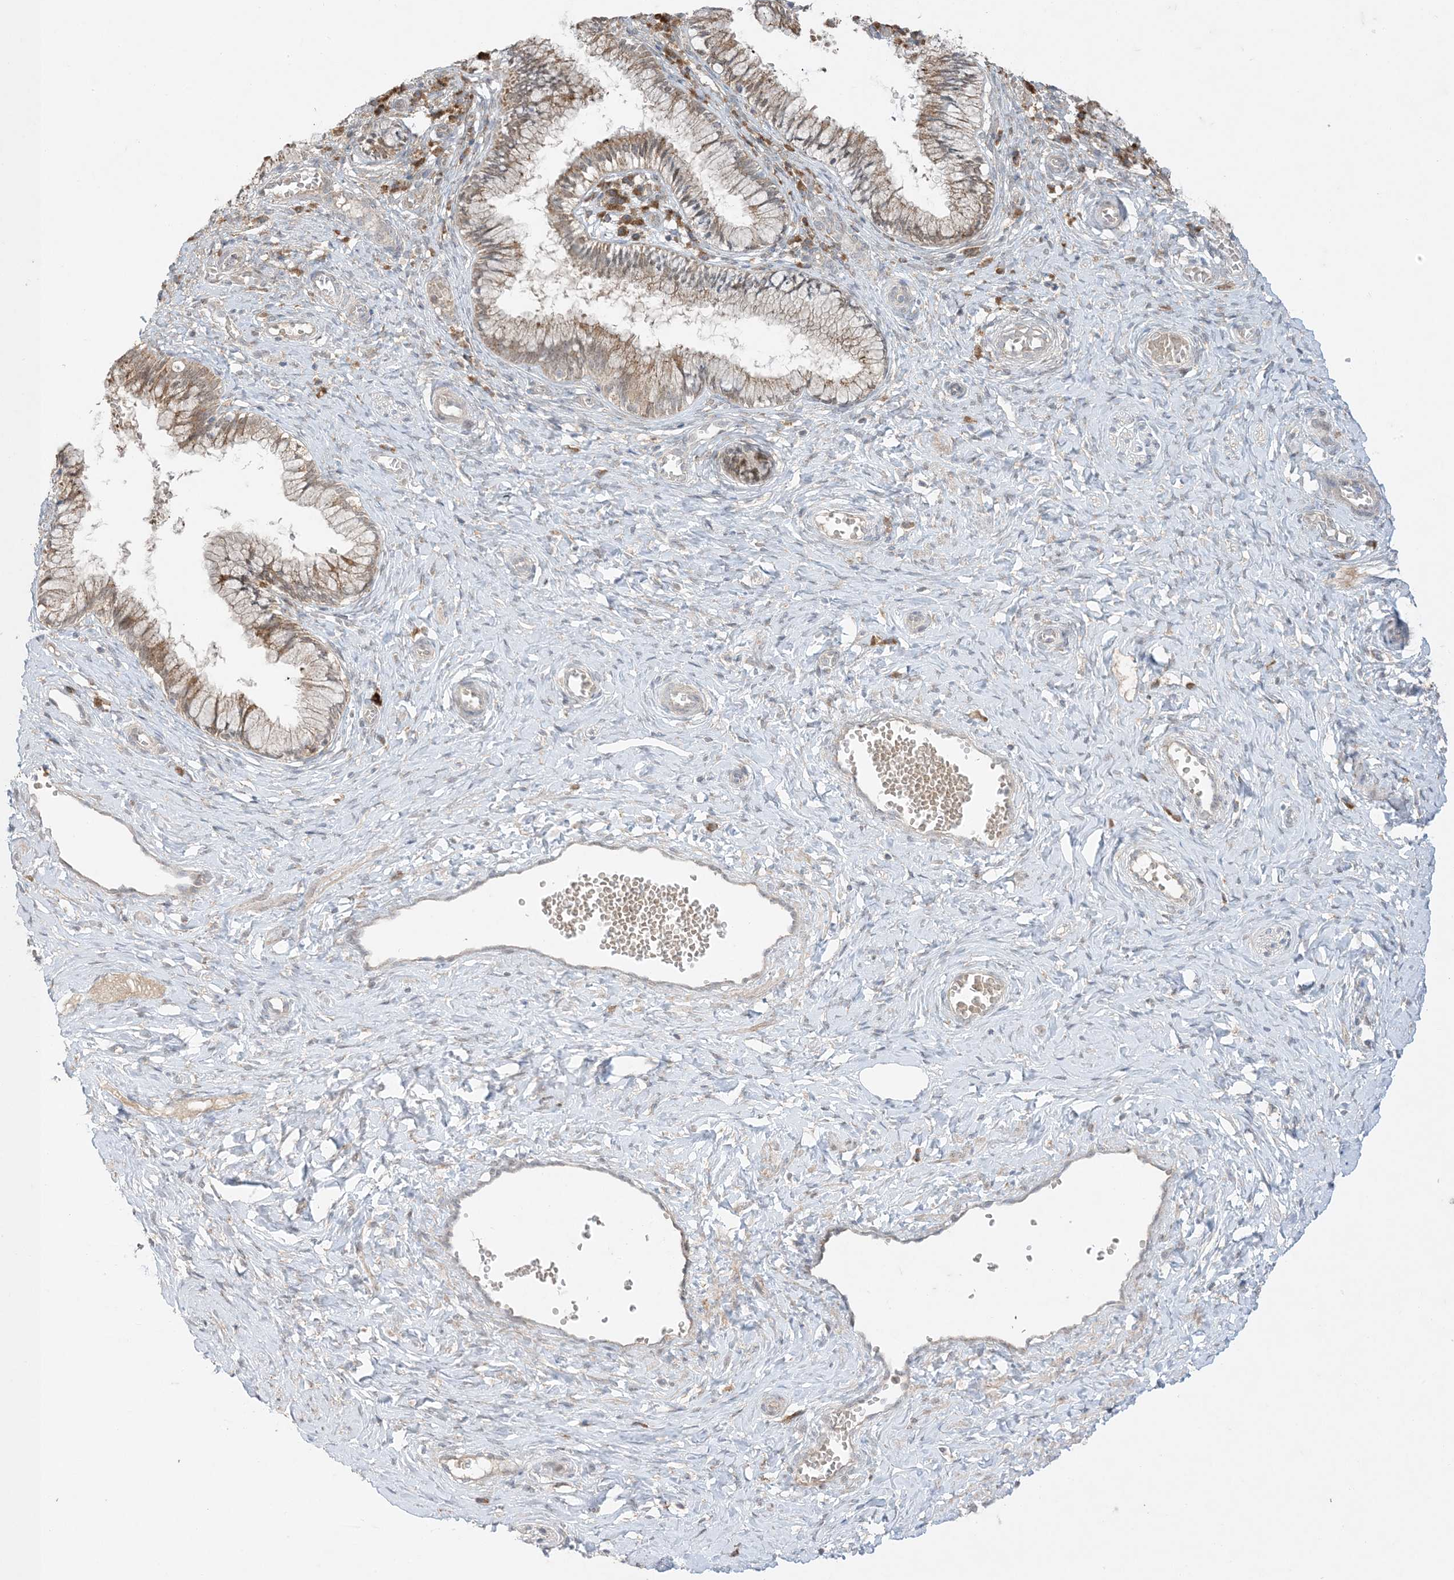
{"staining": {"intensity": "moderate", "quantity": "<25%", "location": "cytoplasmic/membranous"}, "tissue": "cervix", "cell_type": "Glandular cells", "image_type": "normal", "snomed": [{"axis": "morphology", "description": "Normal tissue, NOS"}, {"axis": "topography", "description": "Cervix"}], "caption": "DAB immunohistochemical staining of unremarkable human cervix reveals moderate cytoplasmic/membranous protein positivity in about <25% of glandular cells. Nuclei are stained in blue.", "gene": "ODC1", "patient": {"sex": "female", "age": 27}}